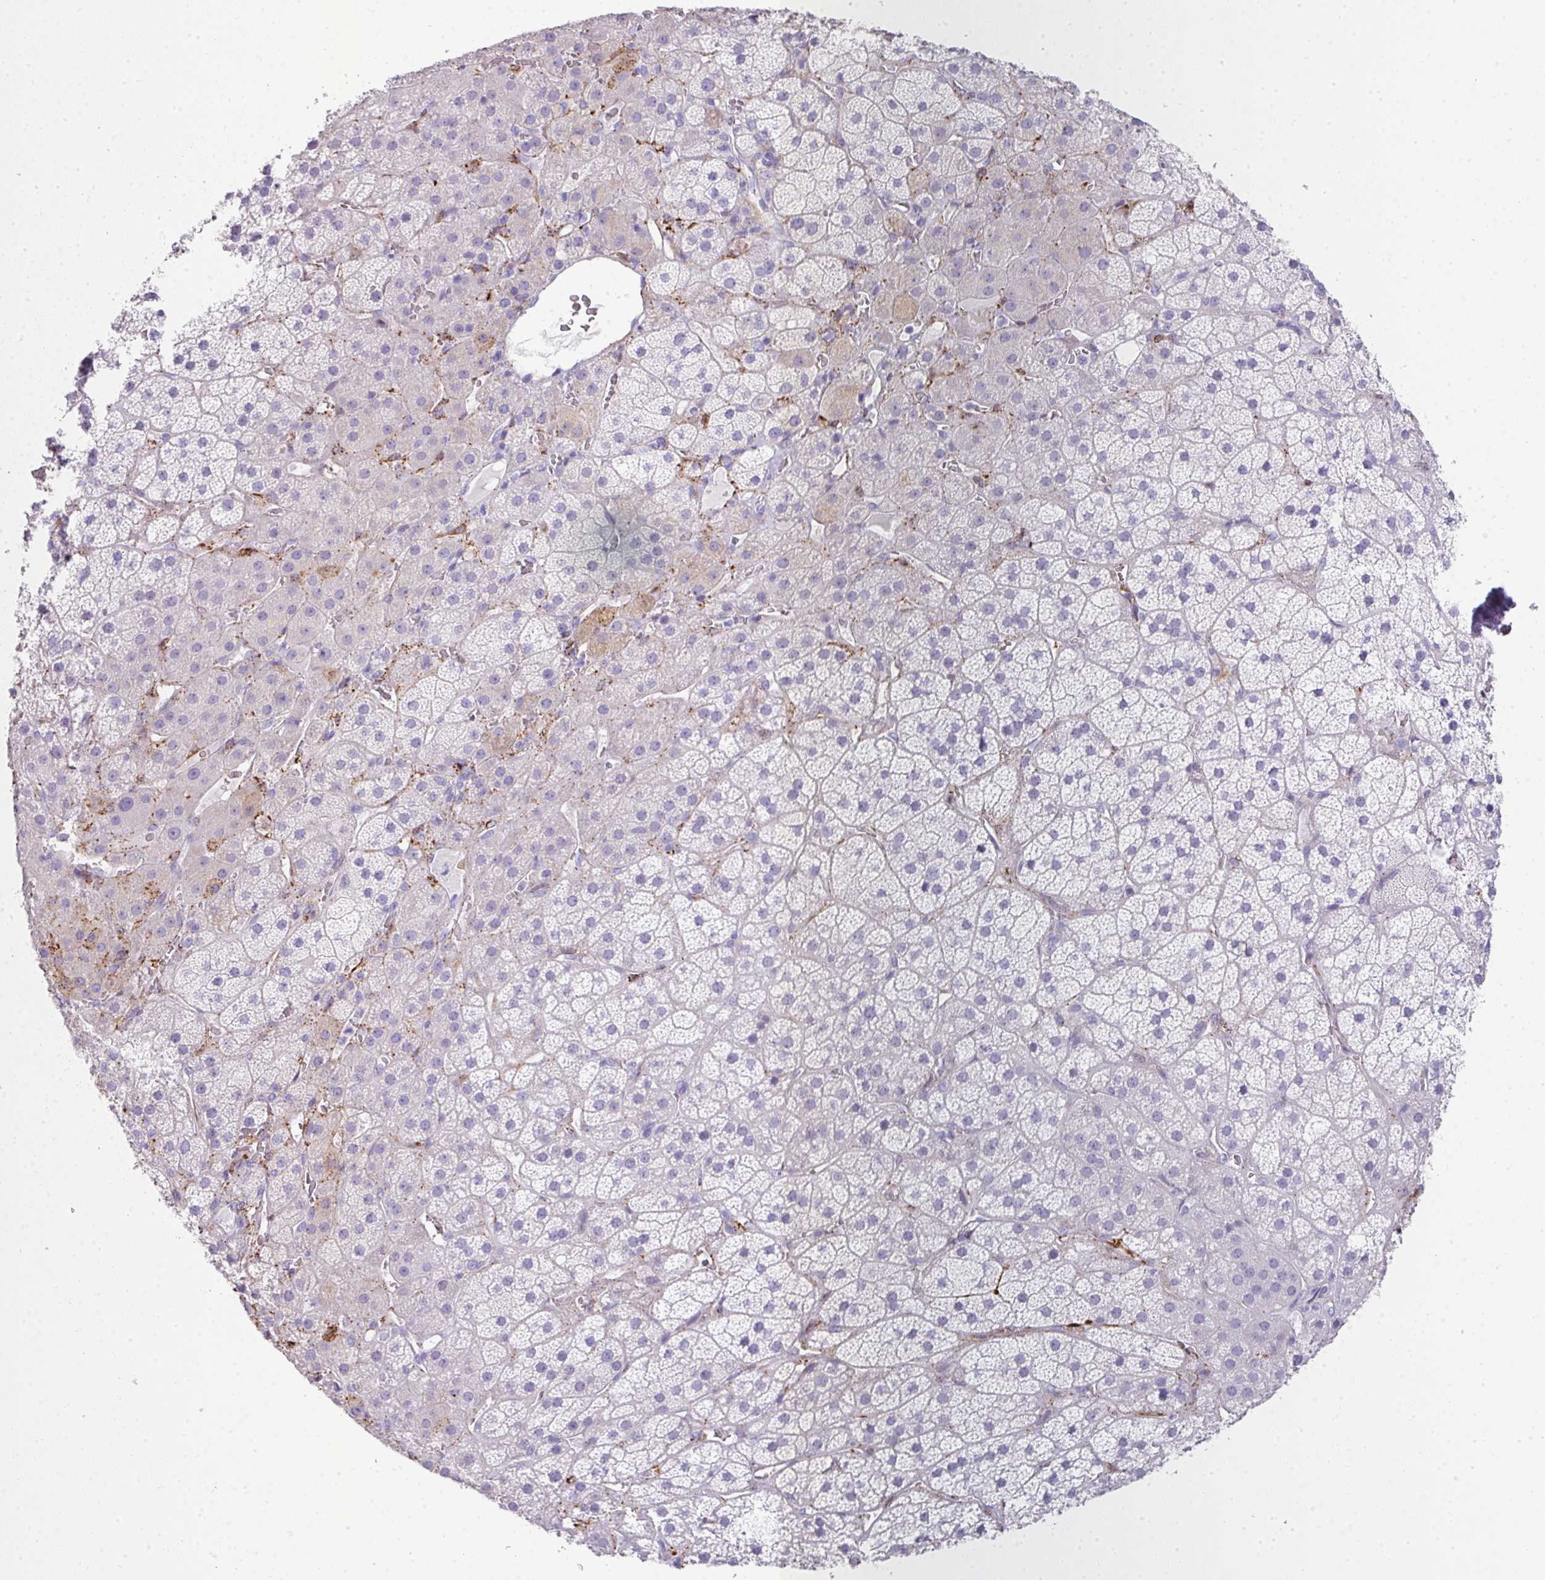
{"staining": {"intensity": "moderate", "quantity": "<25%", "location": "cytoplasmic/membranous"}, "tissue": "adrenal gland", "cell_type": "Glandular cells", "image_type": "normal", "snomed": [{"axis": "morphology", "description": "Normal tissue, NOS"}, {"axis": "topography", "description": "Adrenal gland"}], "caption": "DAB (3,3'-diaminobenzidine) immunohistochemical staining of unremarkable human adrenal gland reveals moderate cytoplasmic/membranous protein positivity in about <25% of glandular cells.", "gene": "GLI4", "patient": {"sex": "male", "age": 57}}